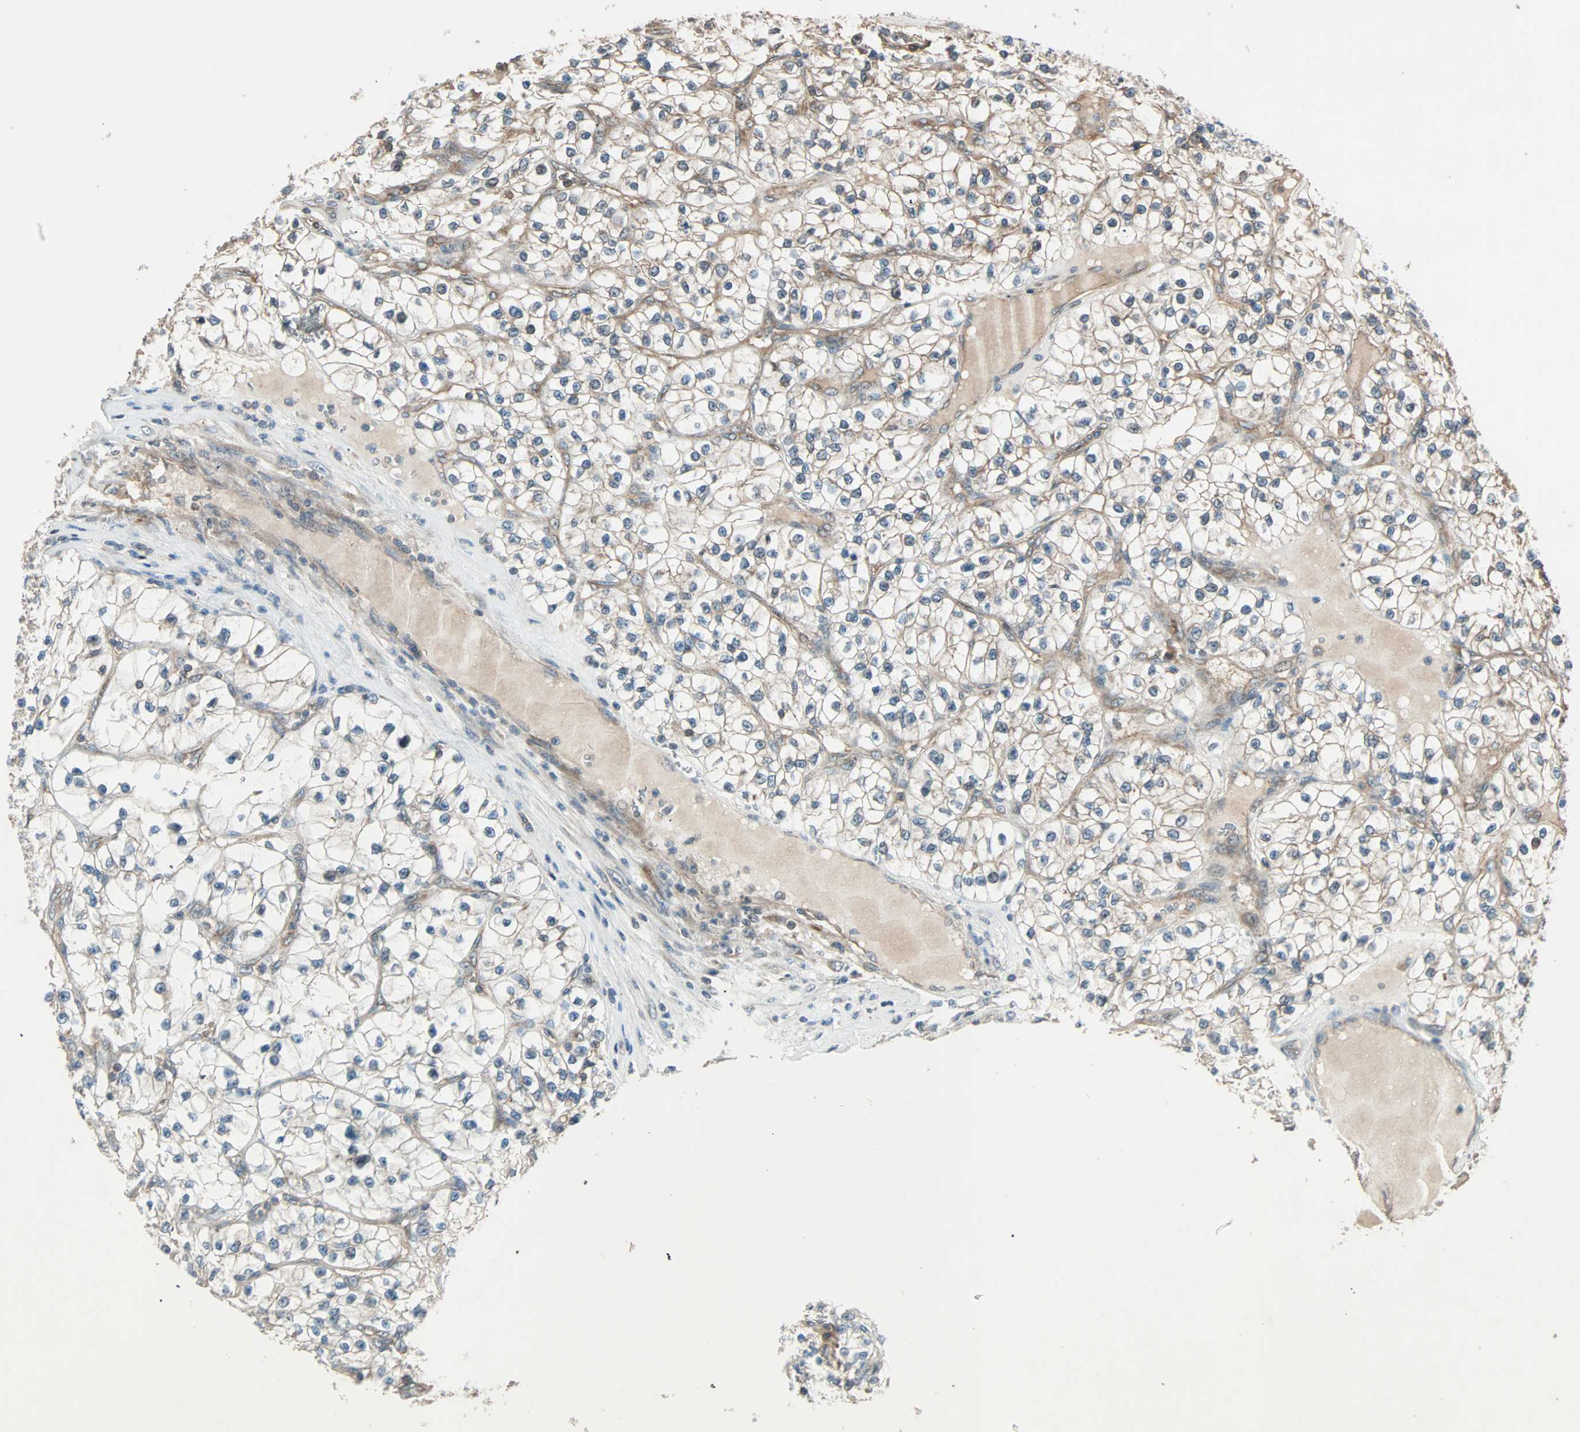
{"staining": {"intensity": "moderate", "quantity": "25%-75%", "location": "cytoplasmic/membranous"}, "tissue": "renal cancer", "cell_type": "Tumor cells", "image_type": "cancer", "snomed": [{"axis": "morphology", "description": "Adenocarcinoma, NOS"}, {"axis": "topography", "description": "Kidney"}], "caption": "Renal cancer stained with a protein marker reveals moderate staining in tumor cells.", "gene": "MAP3K21", "patient": {"sex": "female", "age": 57}}